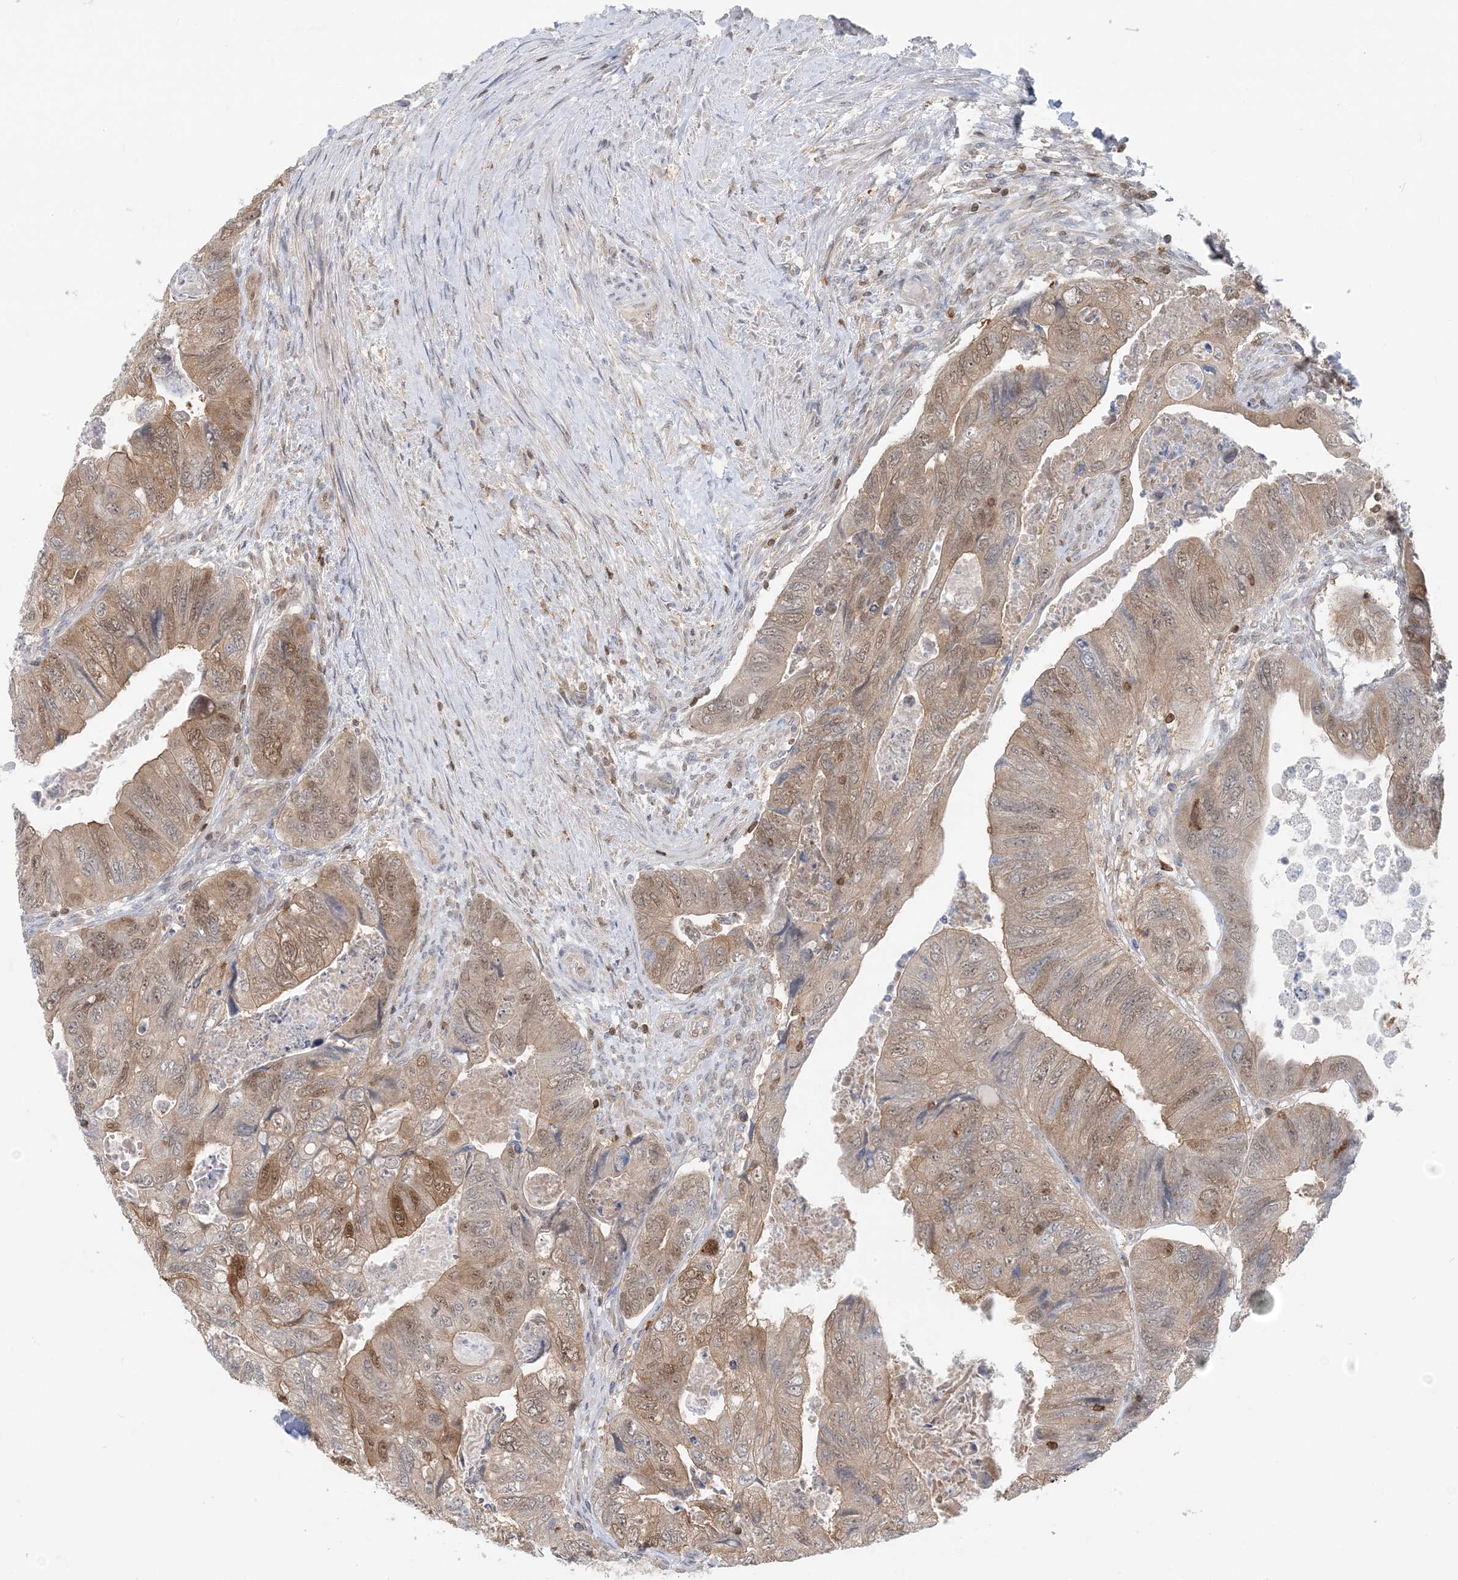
{"staining": {"intensity": "moderate", "quantity": ">75%", "location": "cytoplasmic/membranous,nuclear"}, "tissue": "colorectal cancer", "cell_type": "Tumor cells", "image_type": "cancer", "snomed": [{"axis": "morphology", "description": "Adenocarcinoma, NOS"}, {"axis": "topography", "description": "Rectum"}], "caption": "Colorectal cancer was stained to show a protein in brown. There is medium levels of moderate cytoplasmic/membranous and nuclear staining in approximately >75% of tumor cells. The staining was performed using DAB (3,3'-diaminobenzidine) to visualize the protein expression in brown, while the nuclei were stained in blue with hematoxylin (Magnification: 20x).", "gene": "OGA", "patient": {"sex": "male", "age": 63}}